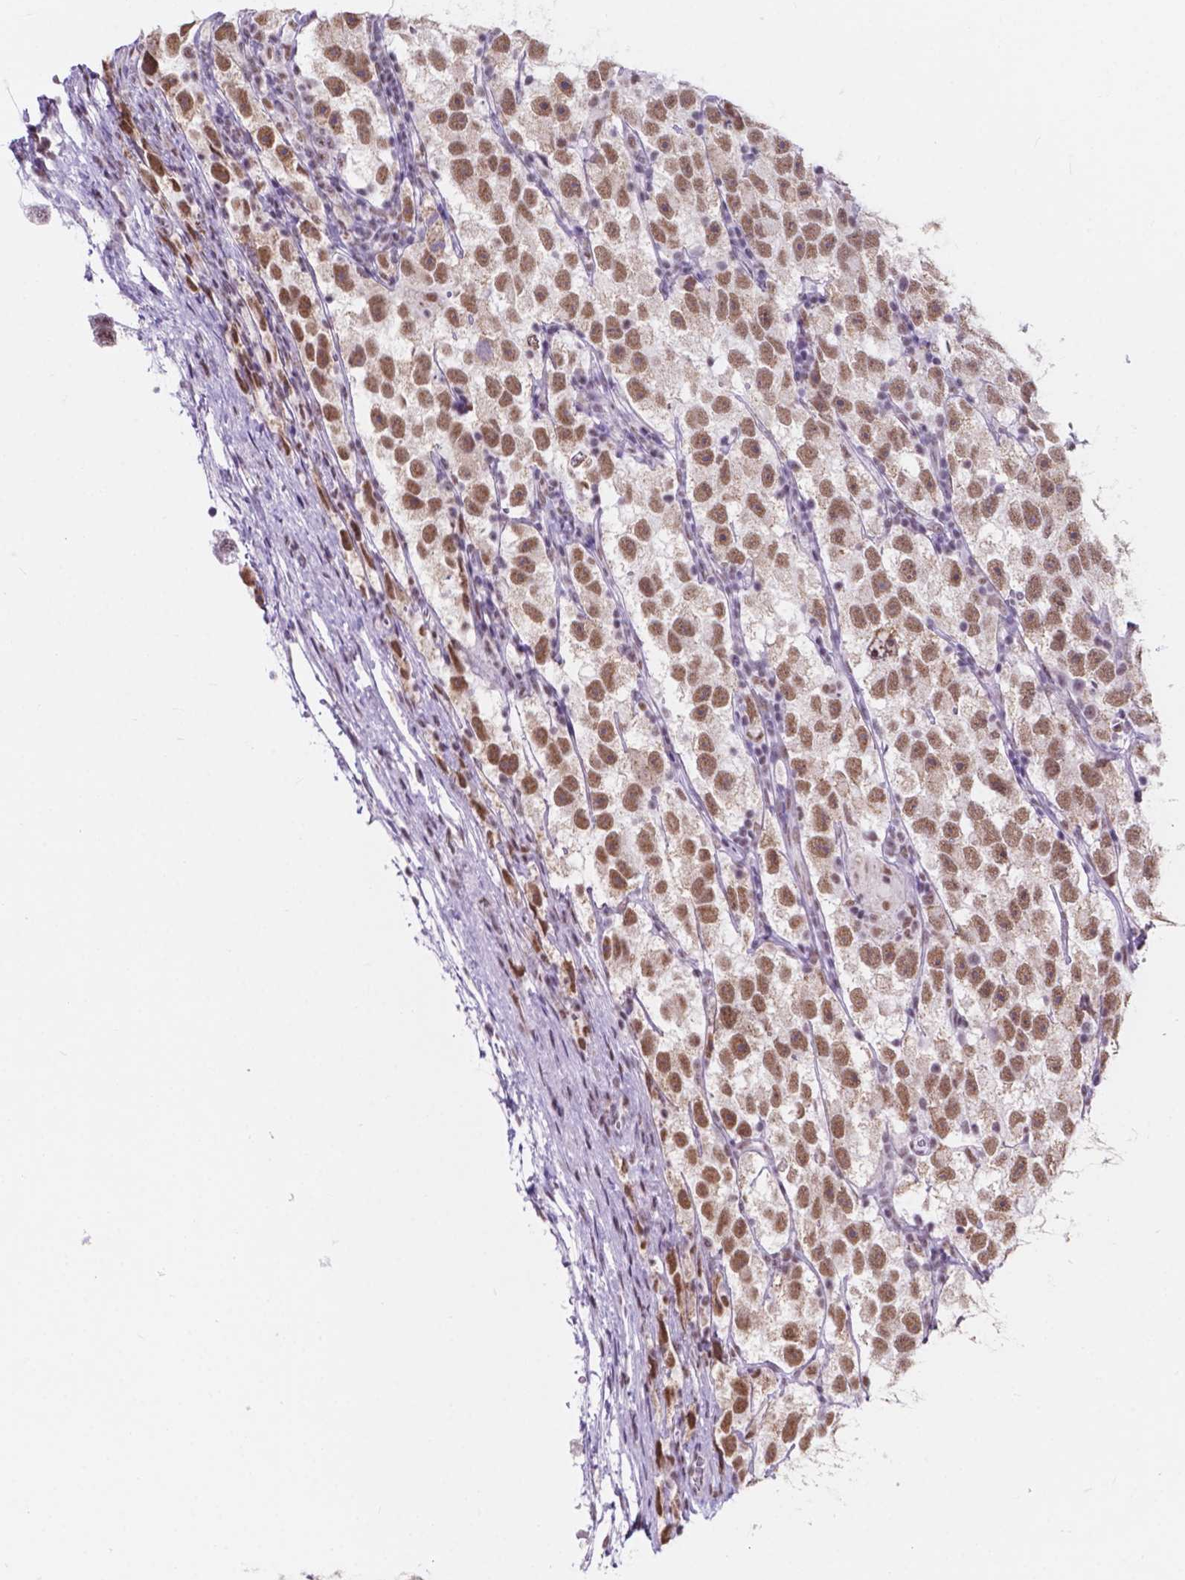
{"staining": {"intensity": "moderate", "quantity": ">75%", "location": "nuclear"}, "tissue": "testis cancer", "cell_type": "Tumor cells", "image_type": "cancer", "snomed": [{"axis": "morphology", "description": "Seminoma, NOS"}, {"axis": "topography", "description": "Testis"}], "caption": "The histopathology image demonstrates staining of seminoma (testis), revealing moderate nuclear protein positivity (brown color) within tumor cells.", "gene": "BCAS2", "patient": {"sex": "male", "age": 26}}